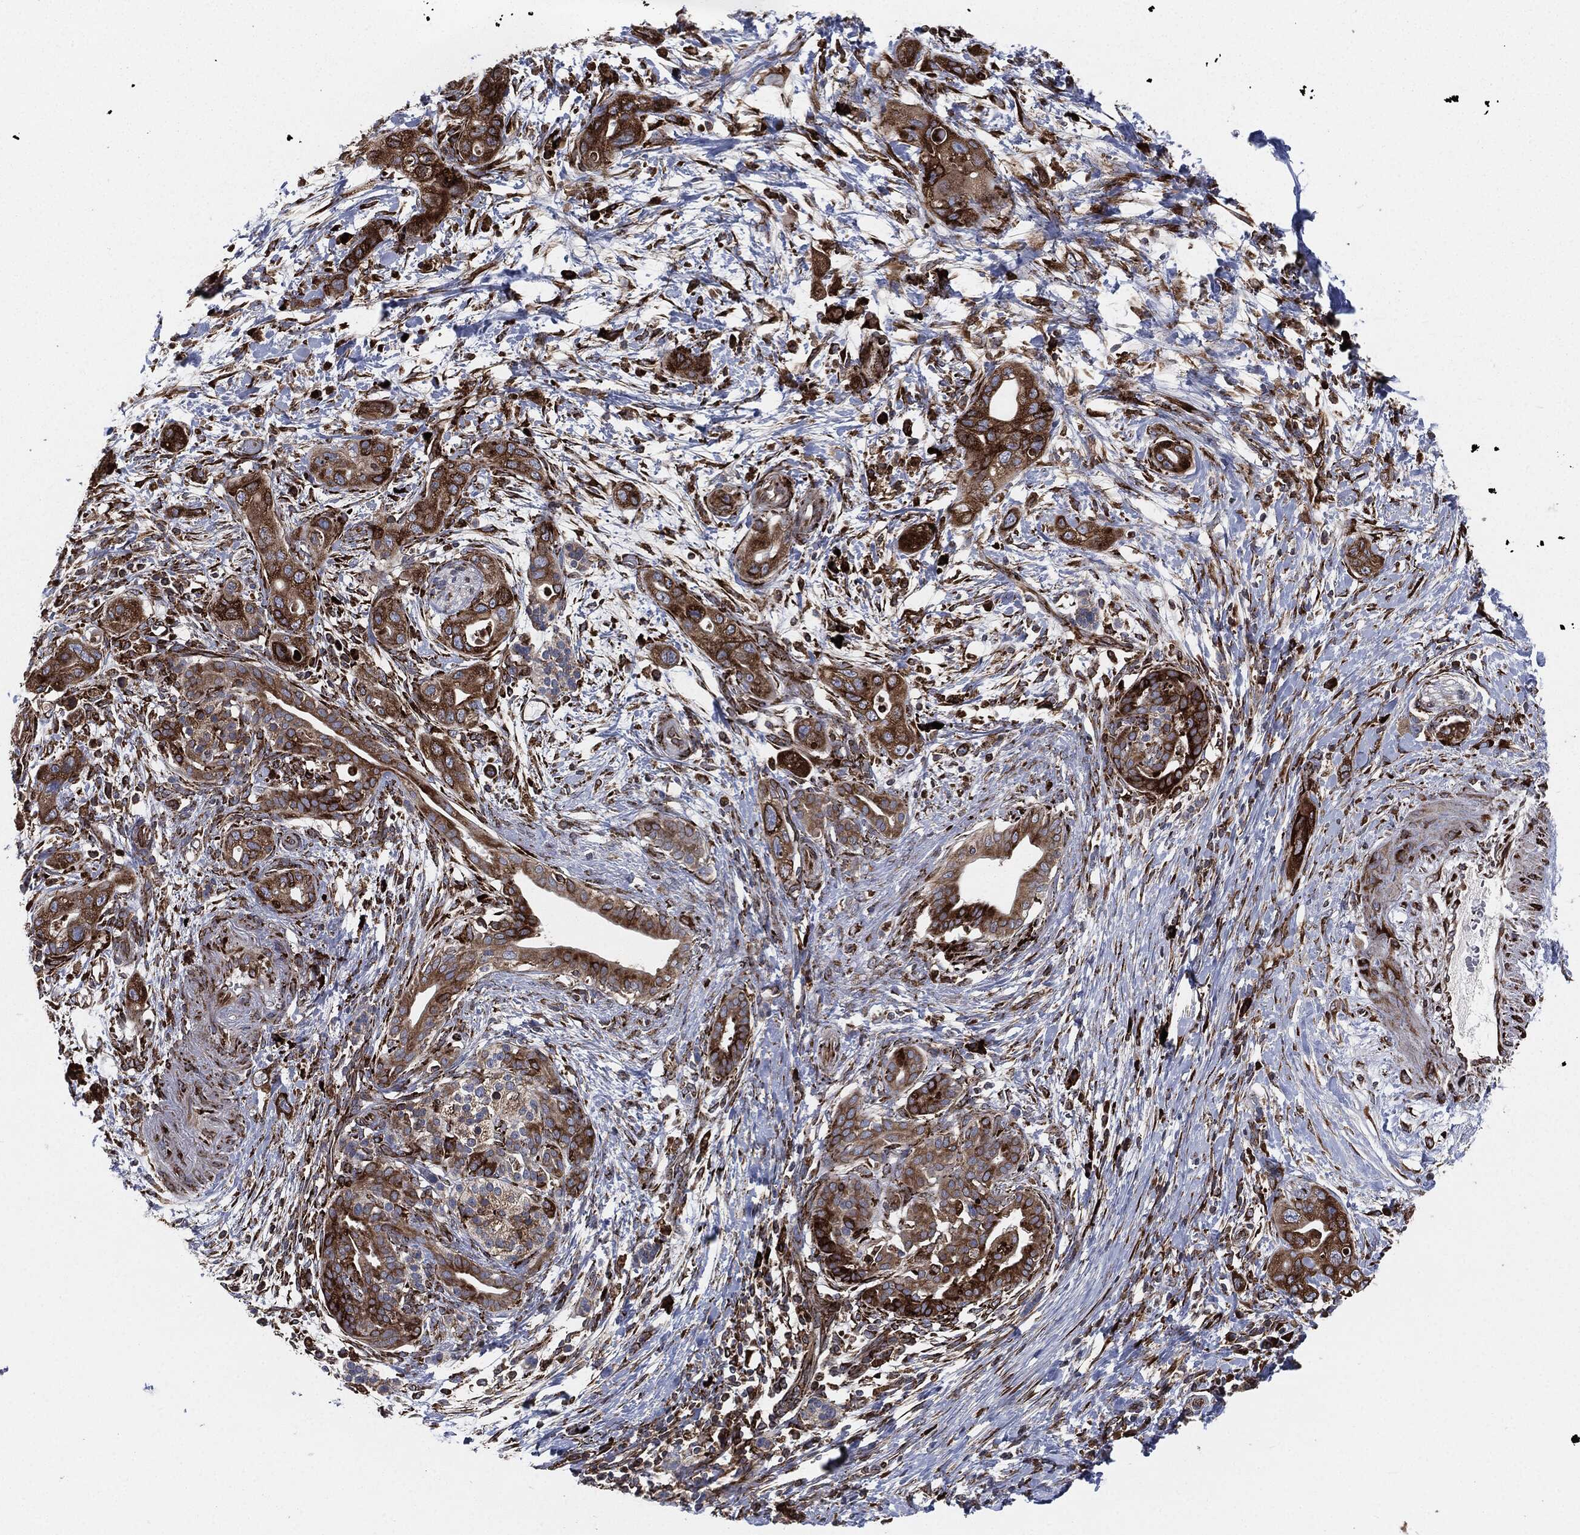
{"staining": {"intensity": "strong", "quantity": ">75%", "location": "cytoplasmic/membranous"}, "tissue": "pancreatic cancer", "cell_type": "Tumor cells", "image_type": "cancer", "snomed": [{"axis": "morphology", "description": "Adenocarcinoma, NOS"}, {"axis": "topography", "description": "Pancreas"}], "caption": "Immunohistochemical staining of pancreatic adenocarcinoma reveals high levels of strong cytoplasmic/membranous protein positivity in about >75% of tumor cells. (Stains: DAB in brown, nuclei in blue, Microscopy: brightfield microscopy at high magnification).", "gene": "CALR", "patient": {"sex": "male", "age": 44}}